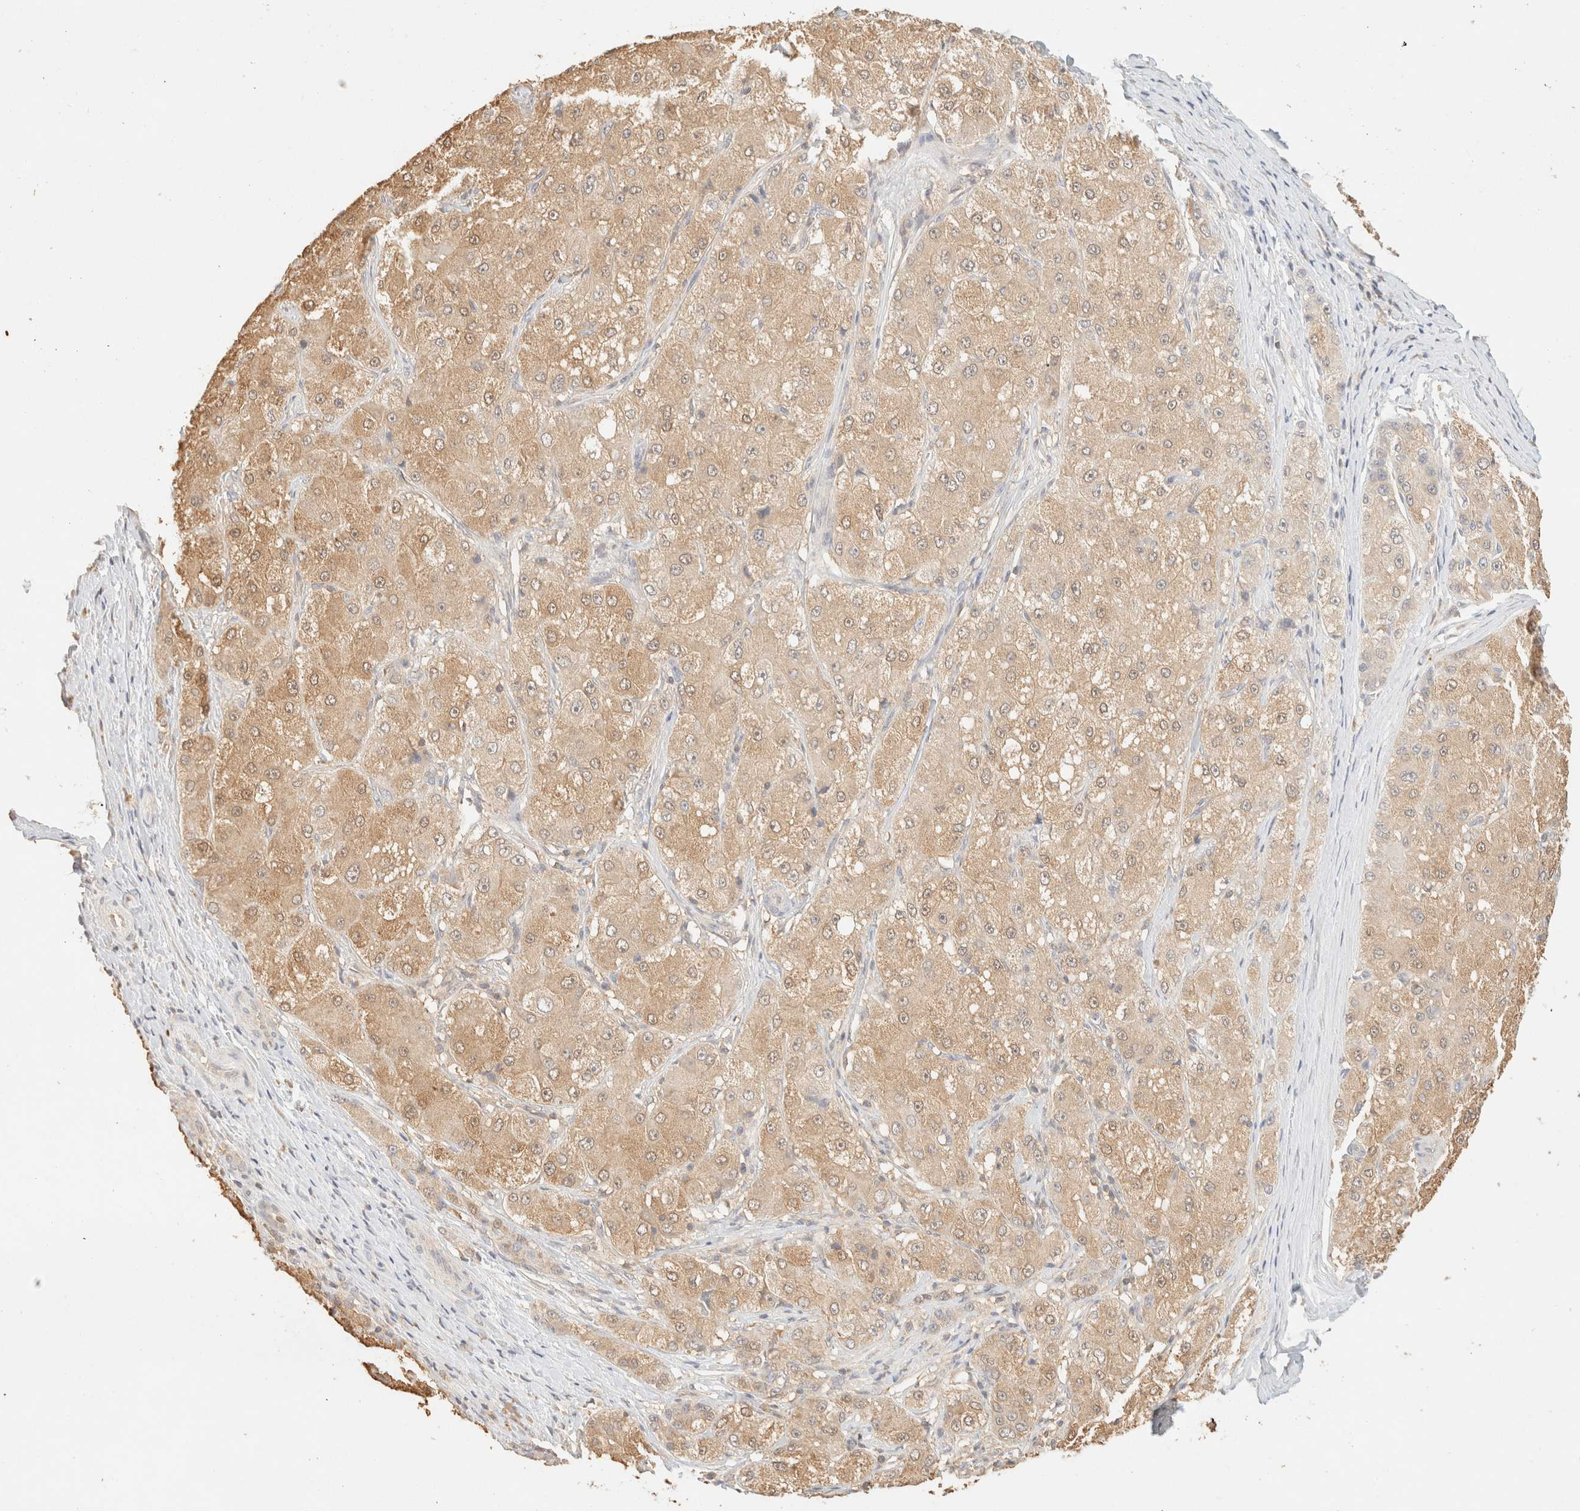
{"staining": {"intensity": "weak", "quantity": ">75%", "location": "cytoplasmic/membranous"}, "tissue": "liver cancer", "cell_type": "Tumor cells", "image_type": "cancer", "snomed": [{"axis": "morphology", "description": "Carcinoma, Hepatocellular, NOS"}, {"axis": "topography", "description": "Liver"}], "caption": "An IHC photomicrograph of tumor tissue is shown. Protein staining in brown labels weak cytoplasmic/membranous positivity in liver hepatocellular carcinoma within tumor cells.", "gene": "TIMD4", "patient": {"sex": "male", "age": 80}}